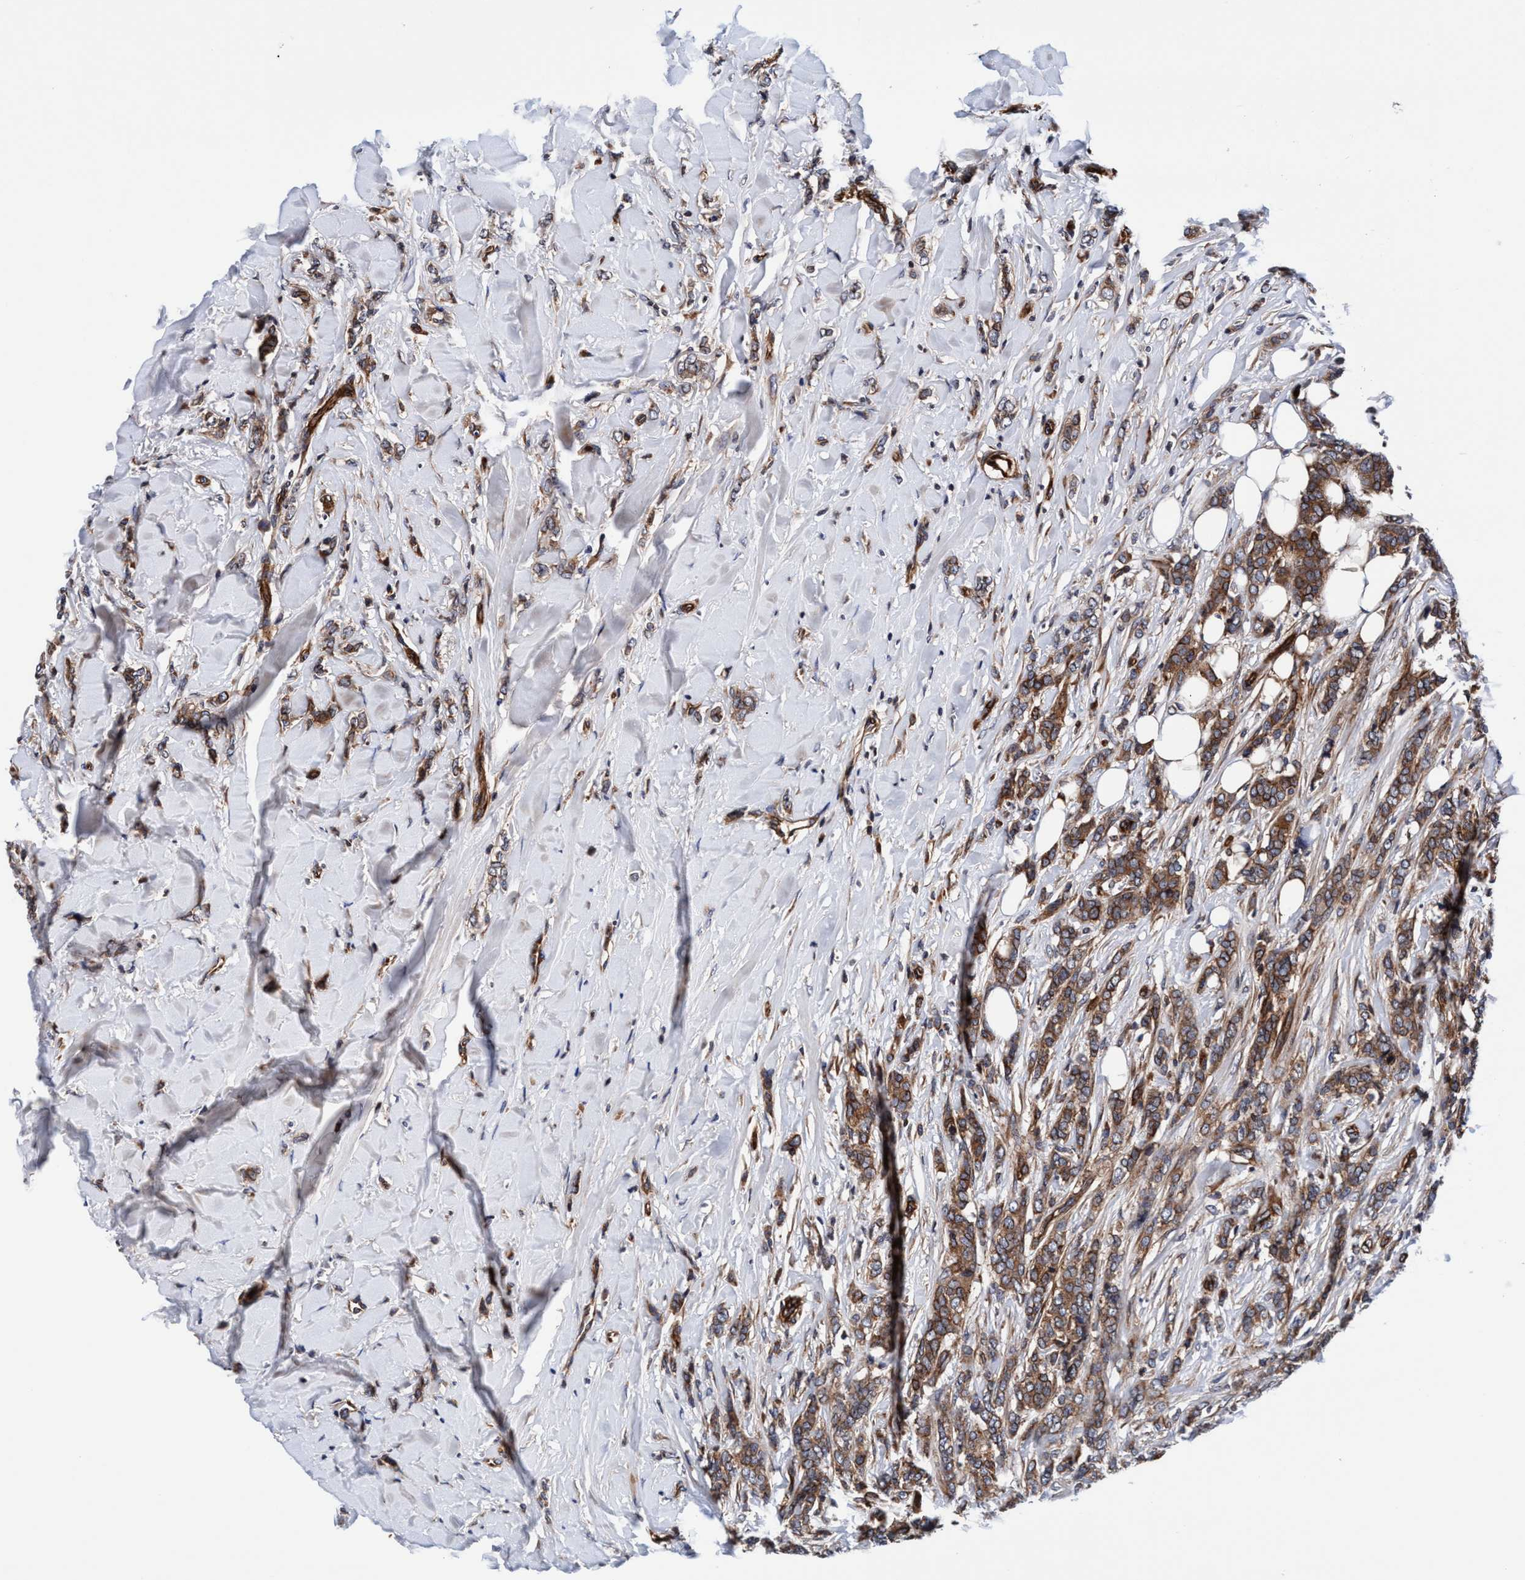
{"staining": {"intensity": "moderate", "quantity": ">75%", "location": "cytoplasmic/membranous"}, "tissue": "breast cancer", "cell_type": "Tumor cells", "image_type": "cancer", "snomed": [{"axis": "morphology", "description": "Lobular carcinoma"}, {"axis": "topography", "description": "Skin"}, {"axis": "topography", "description": "Breast"}], "caption": "Immunohistochemical staining of lobular carcinoma (breast) shows medium levels of moderate cytoplasmic/membranous expression in approximately >75% of tumor cells.", "gene": "MCM3AP", "patient": {"sex": "female", "age": 46}}